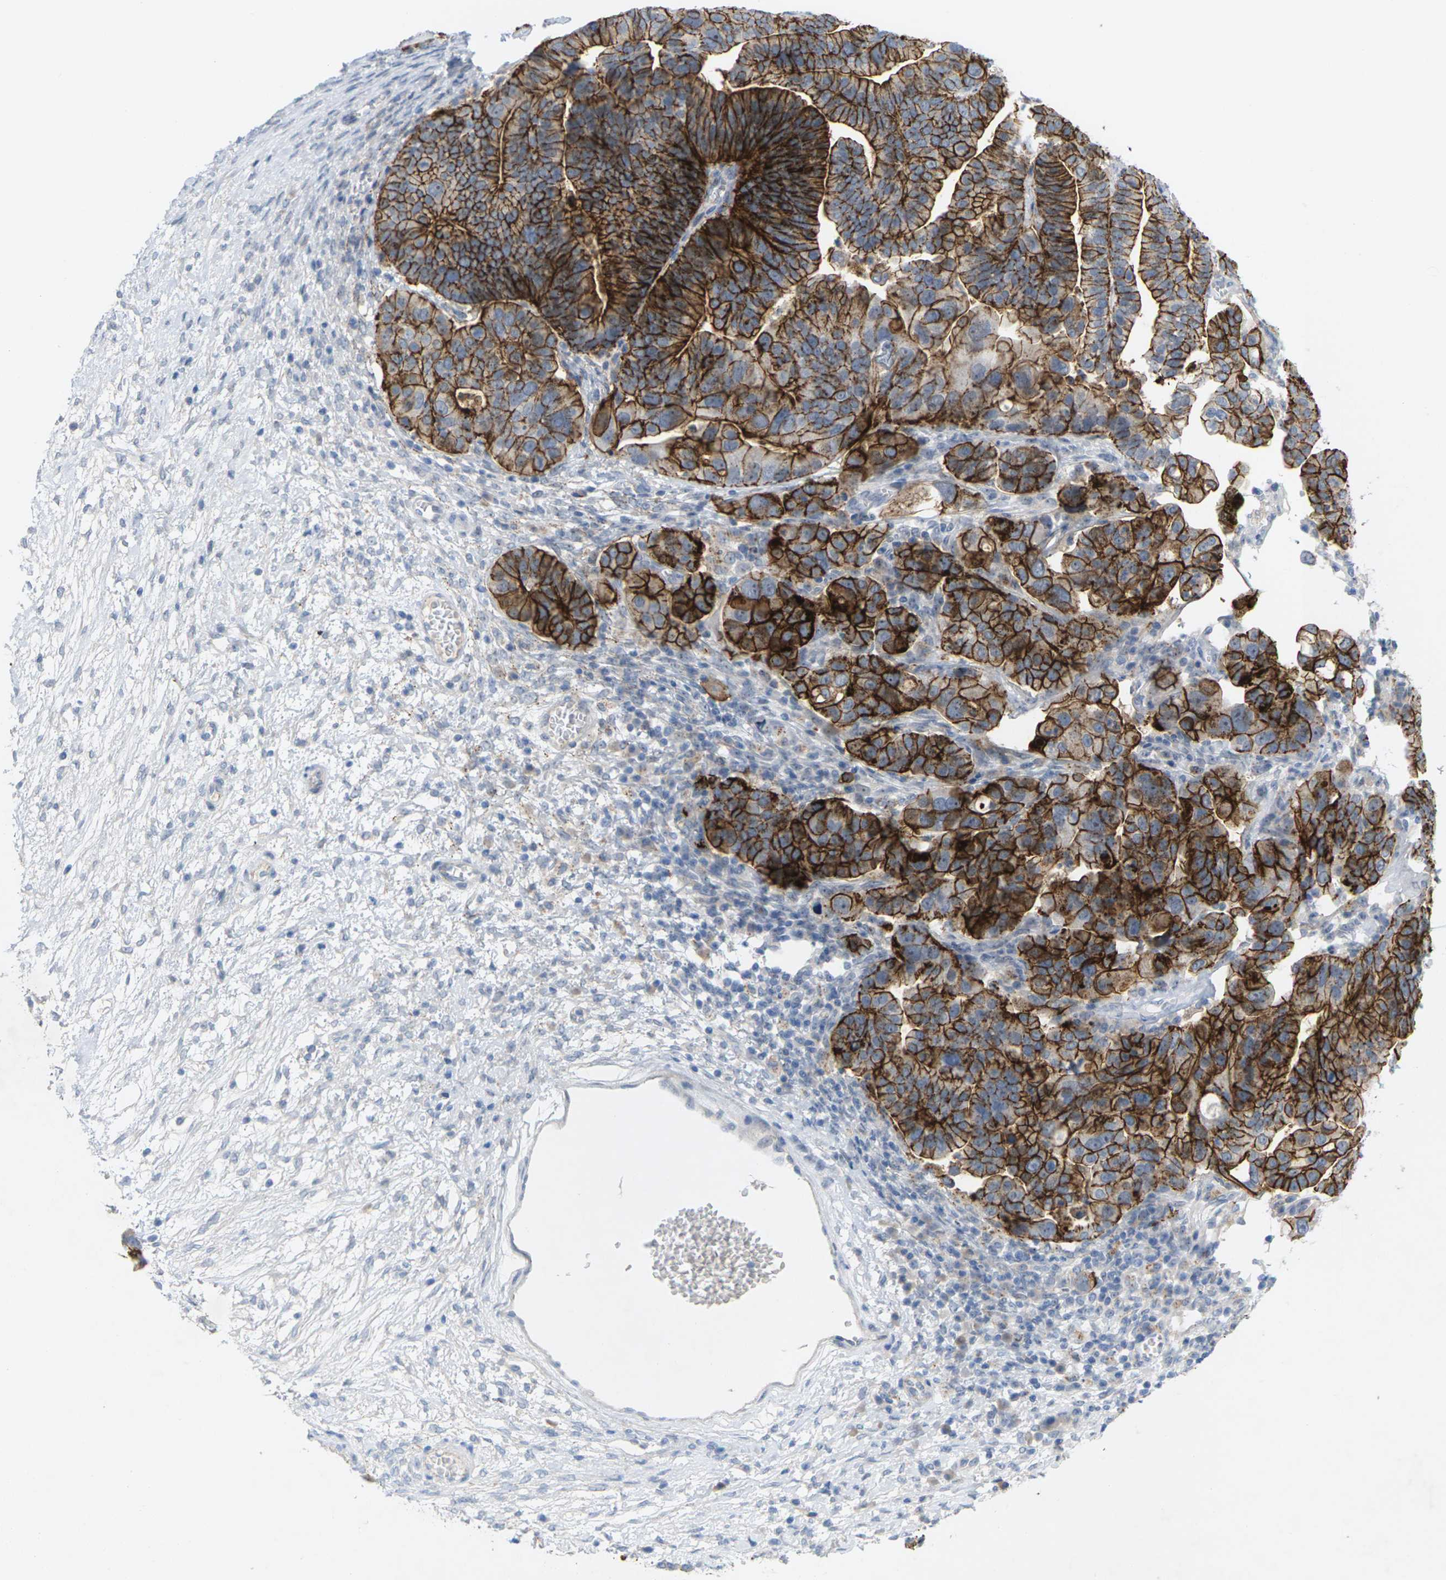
{"staining": {"intensity": "strong", "quantity": ">75%", "location": "cytoplasmic/membranous"}, "tissue": "ovarian cancer", "cell_type": "Tumor cells", "image_type": "cancer", "snomed": [{"axis": "morphology", "description": "Cystadenocarcinoma, serous, NOS"}, {"axis": "topography", "description": "Ovary"}], "caption": "A brown stain highlights strong cytoplasmic/membranous staining of a protein in ovarian serous cystadenocarcinoma tumor cells.", "gene": "CLDN3", "patient": {"sex": "female", "age": 56}}